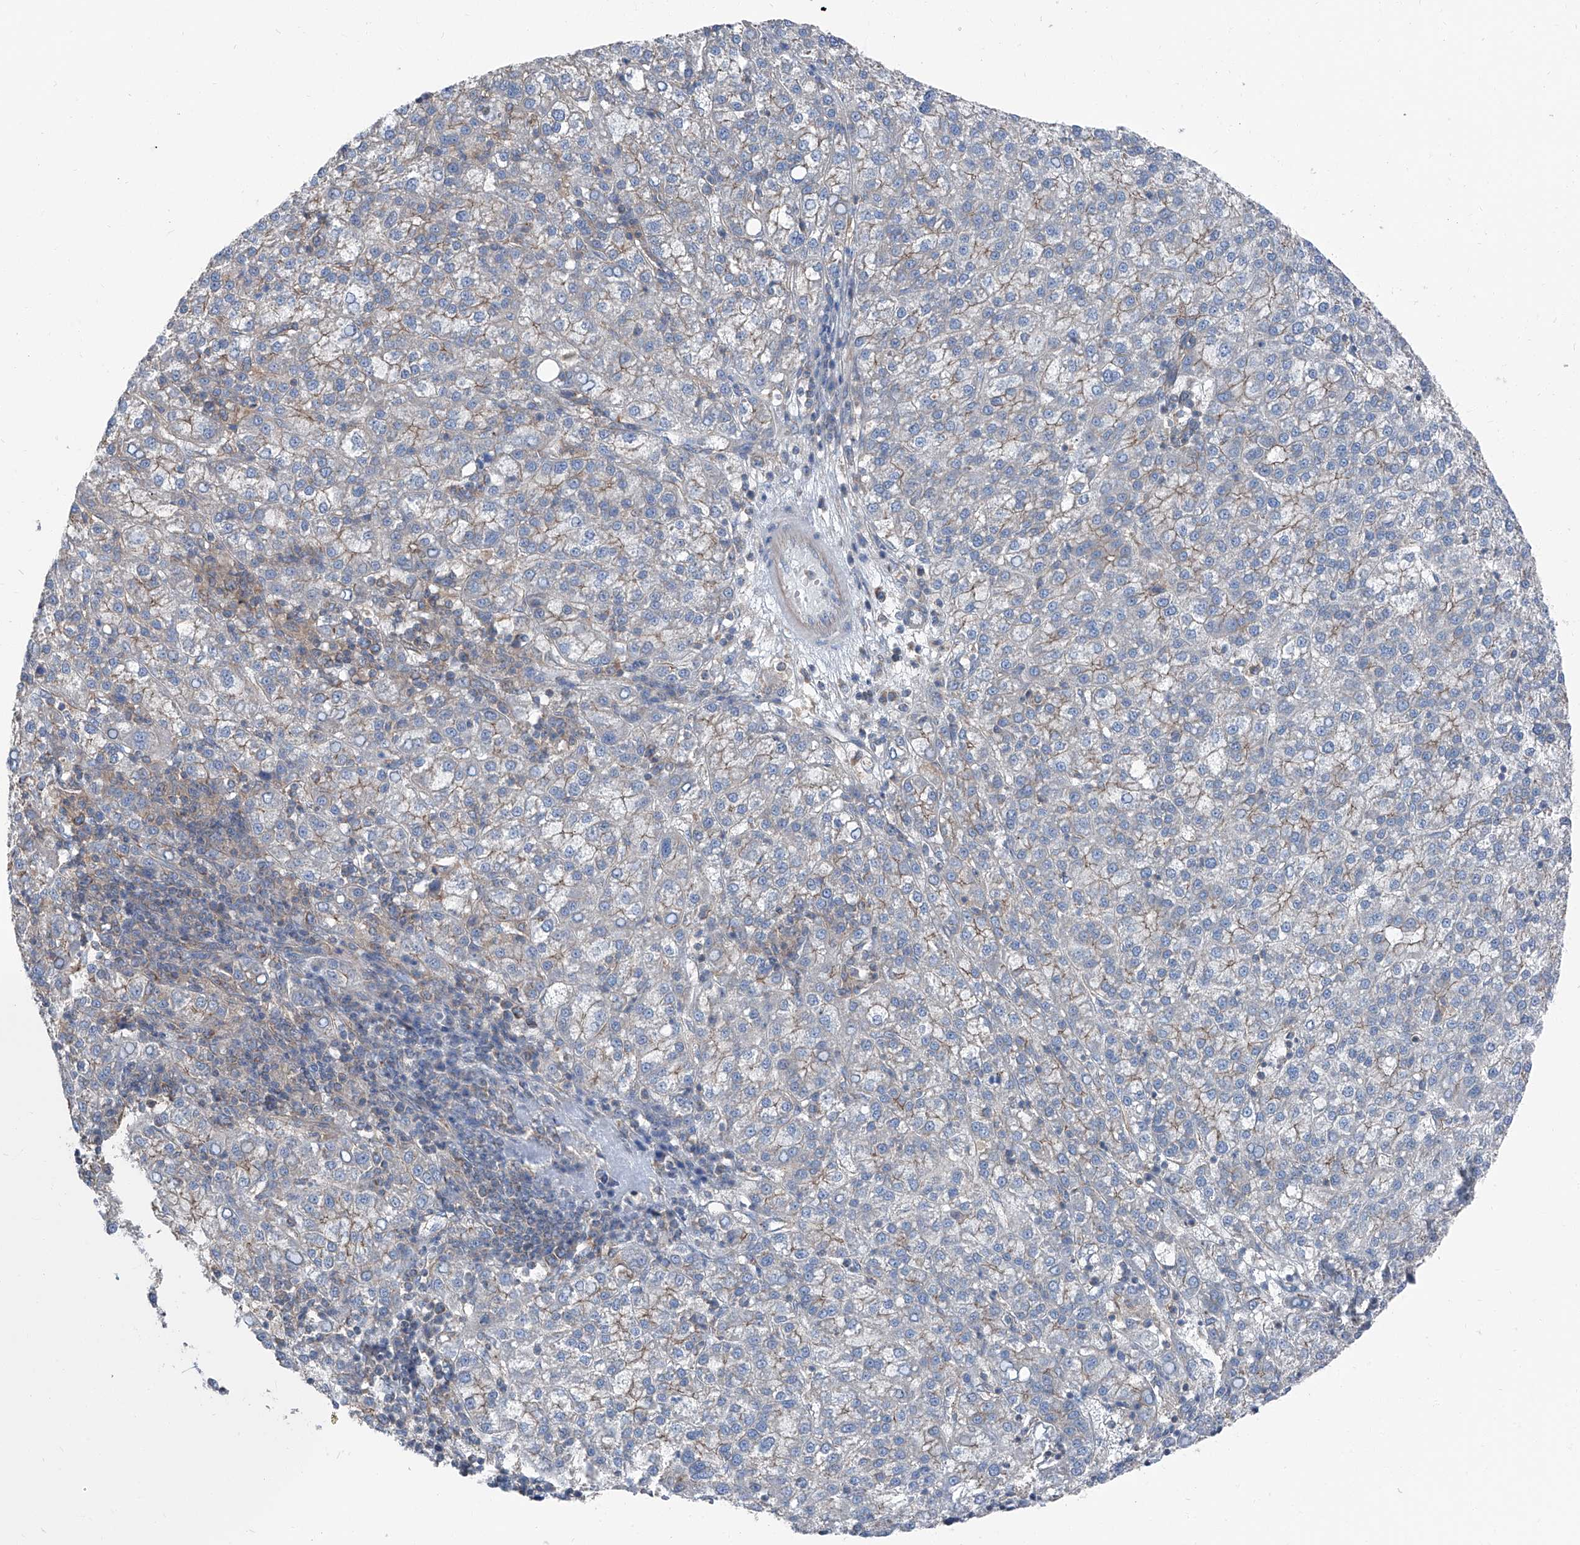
{"staining": {"intensity": "moderate", "quantity": "<25%", "location": "cytoplasmic/membranous"}, "tissue": "liver cancer", "cell_type": "Tumor cells", "image_type": "cancer", "snomed": [{"axis": "morphology", "description": "Carcinoma, Hepatocellular, NOS"}, {"axis": "topography", "description": "Liver"}], "caption": "Tumor cells demonstrate moderate cytoplasmic/membranous positivity in approximately <25% of cells in liver cancer. The staining is performed using DAB brown chromogen to label protein expression. The nuclei are counter-stained blue using hematoxylin.", "gene": "GPR142", "patient": {"sex": "female", "age": 58}}